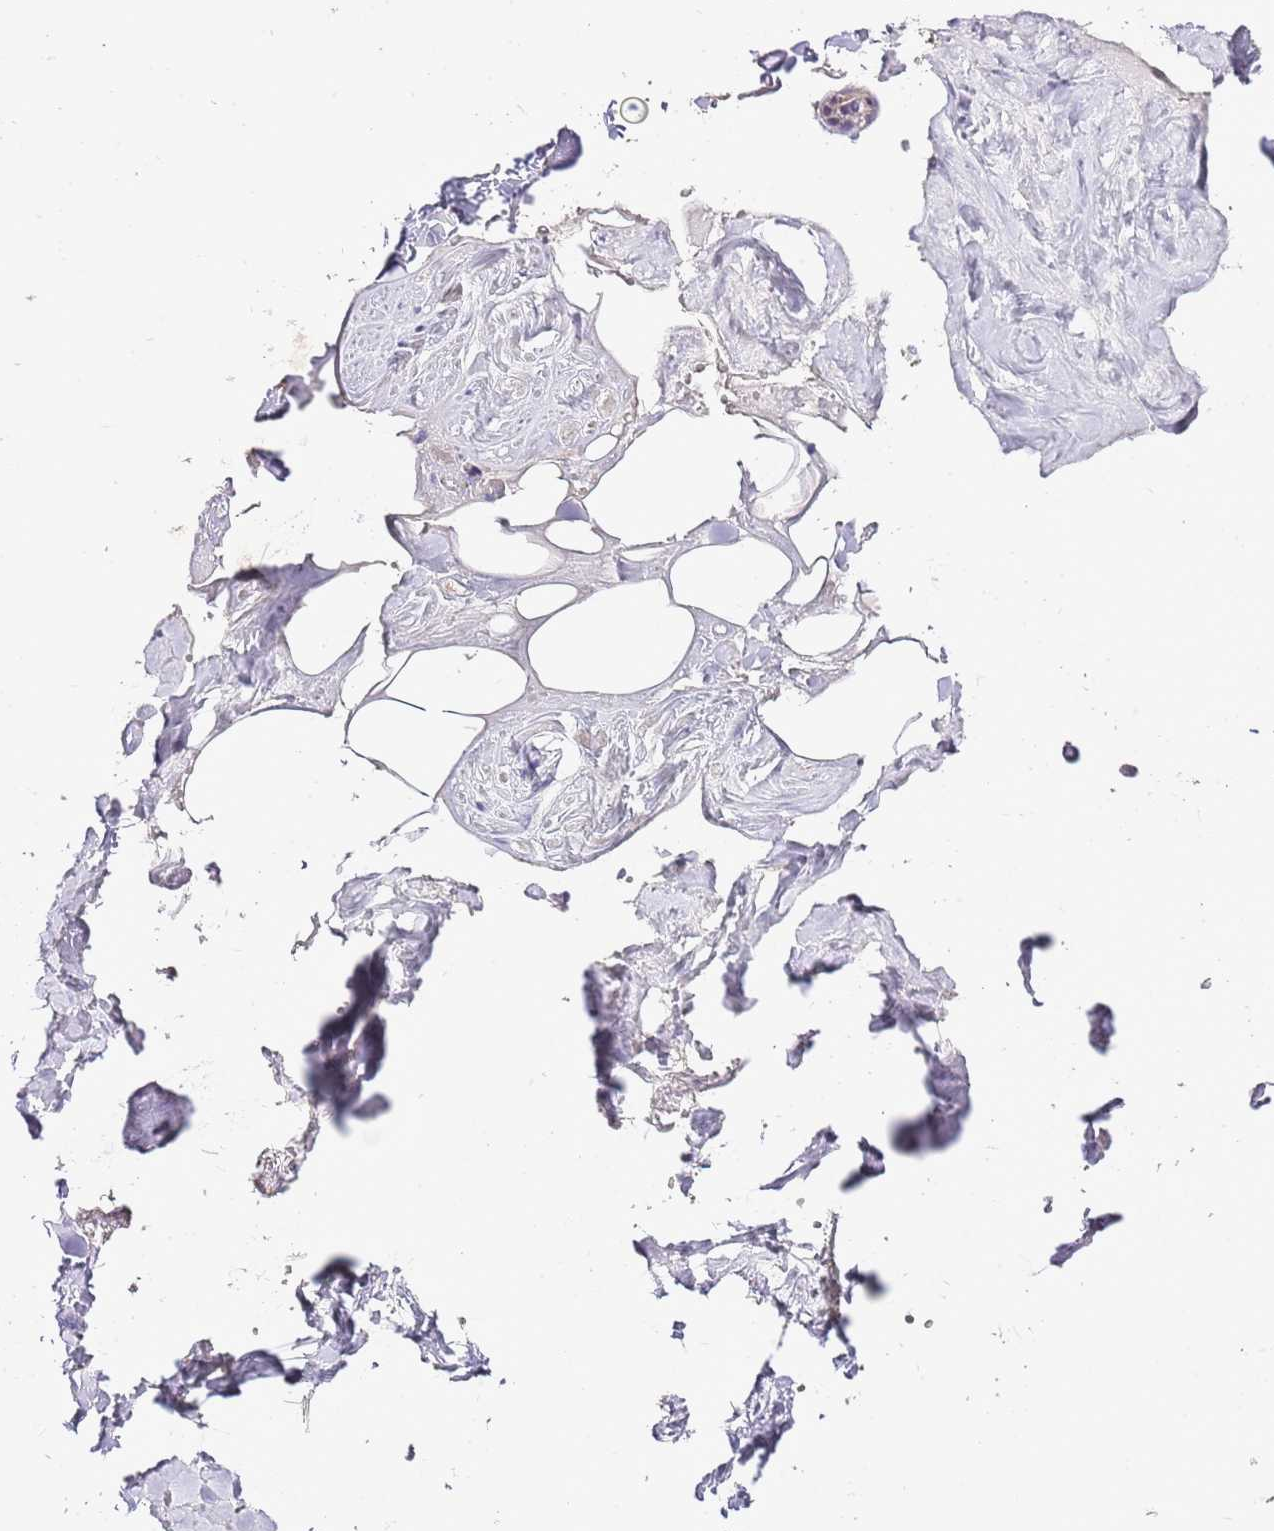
{"staining": {"intensity": "negative", "quantity": "none", "location": "none"}, "tissue": "adipose tissue", "cell_type": "Adipocytes", "image_type": "normal", "snomed": [{"axis": "morphology", "description": "Normal tissue, NOS"}, {"axis": "topography", "description": "Salivary gland"}, {"axis": "topography", "description": "Peripheral nerve tissue"}], "caption": "This is an immunohistochemistry (IHC) histopathology image of normal adipose tissue. There is no staining in adipocytes.", "gene": "EFHD1", "patient": {"sex": "male", "age": 38}}